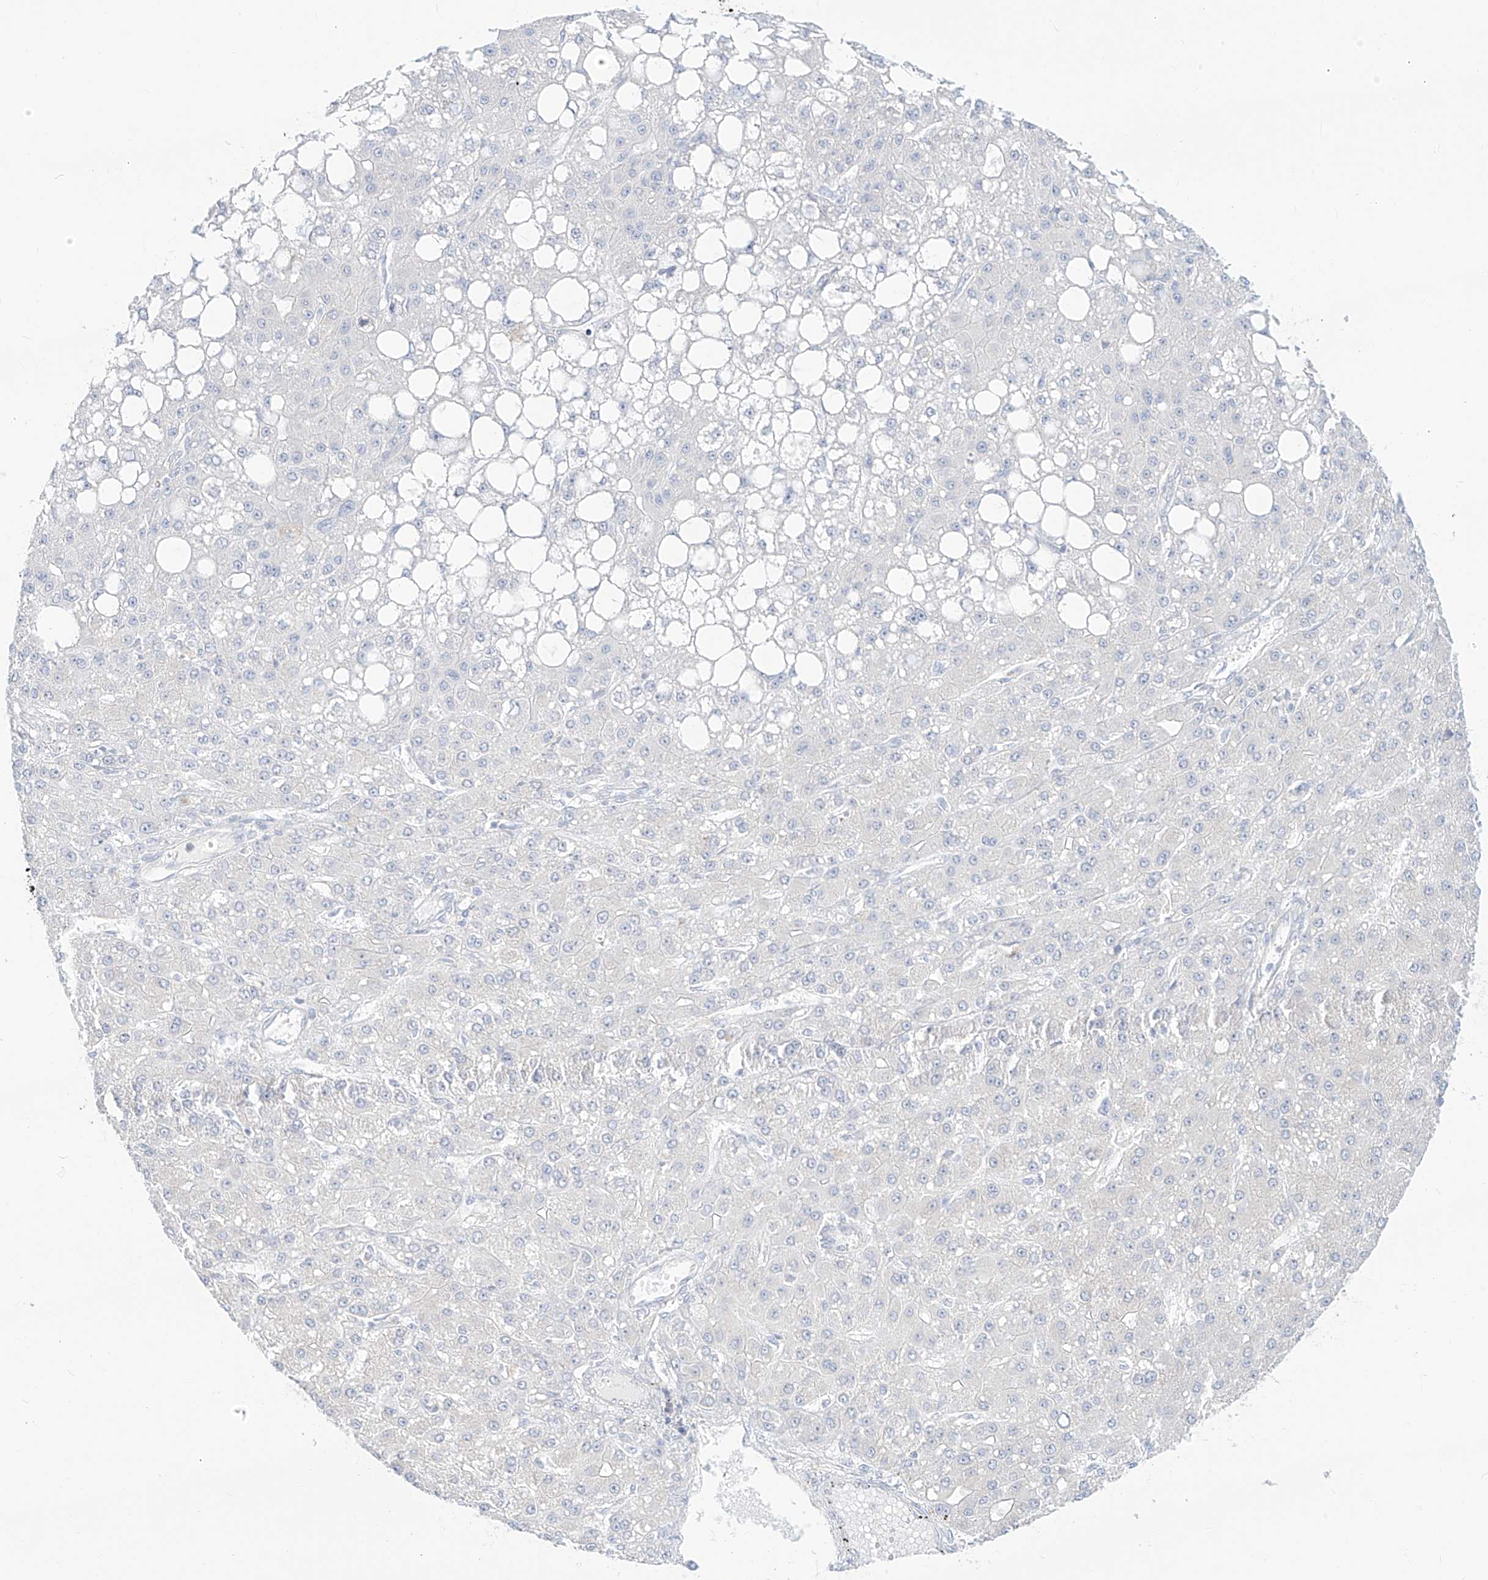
{"staining": {"intensity": "negative", "quantity": "none", "location": "none"}, "tissue": "liver cancer", "cell_type": "Tumor cells", "image_type": "cancer", "snomed": [{"axis": "morphology", "description": "Carcinoma, Hepatocellular, NOS"}, {"axis": "topography", "description": "Liver"}], "caption": "DAB immunohistochemical staining of liver cancer (hepatocellular carcinoma) reveals no significant expression in tumor cells.", "gene": "SYTL3", "patient": {"sex": "male", "age": 67}}